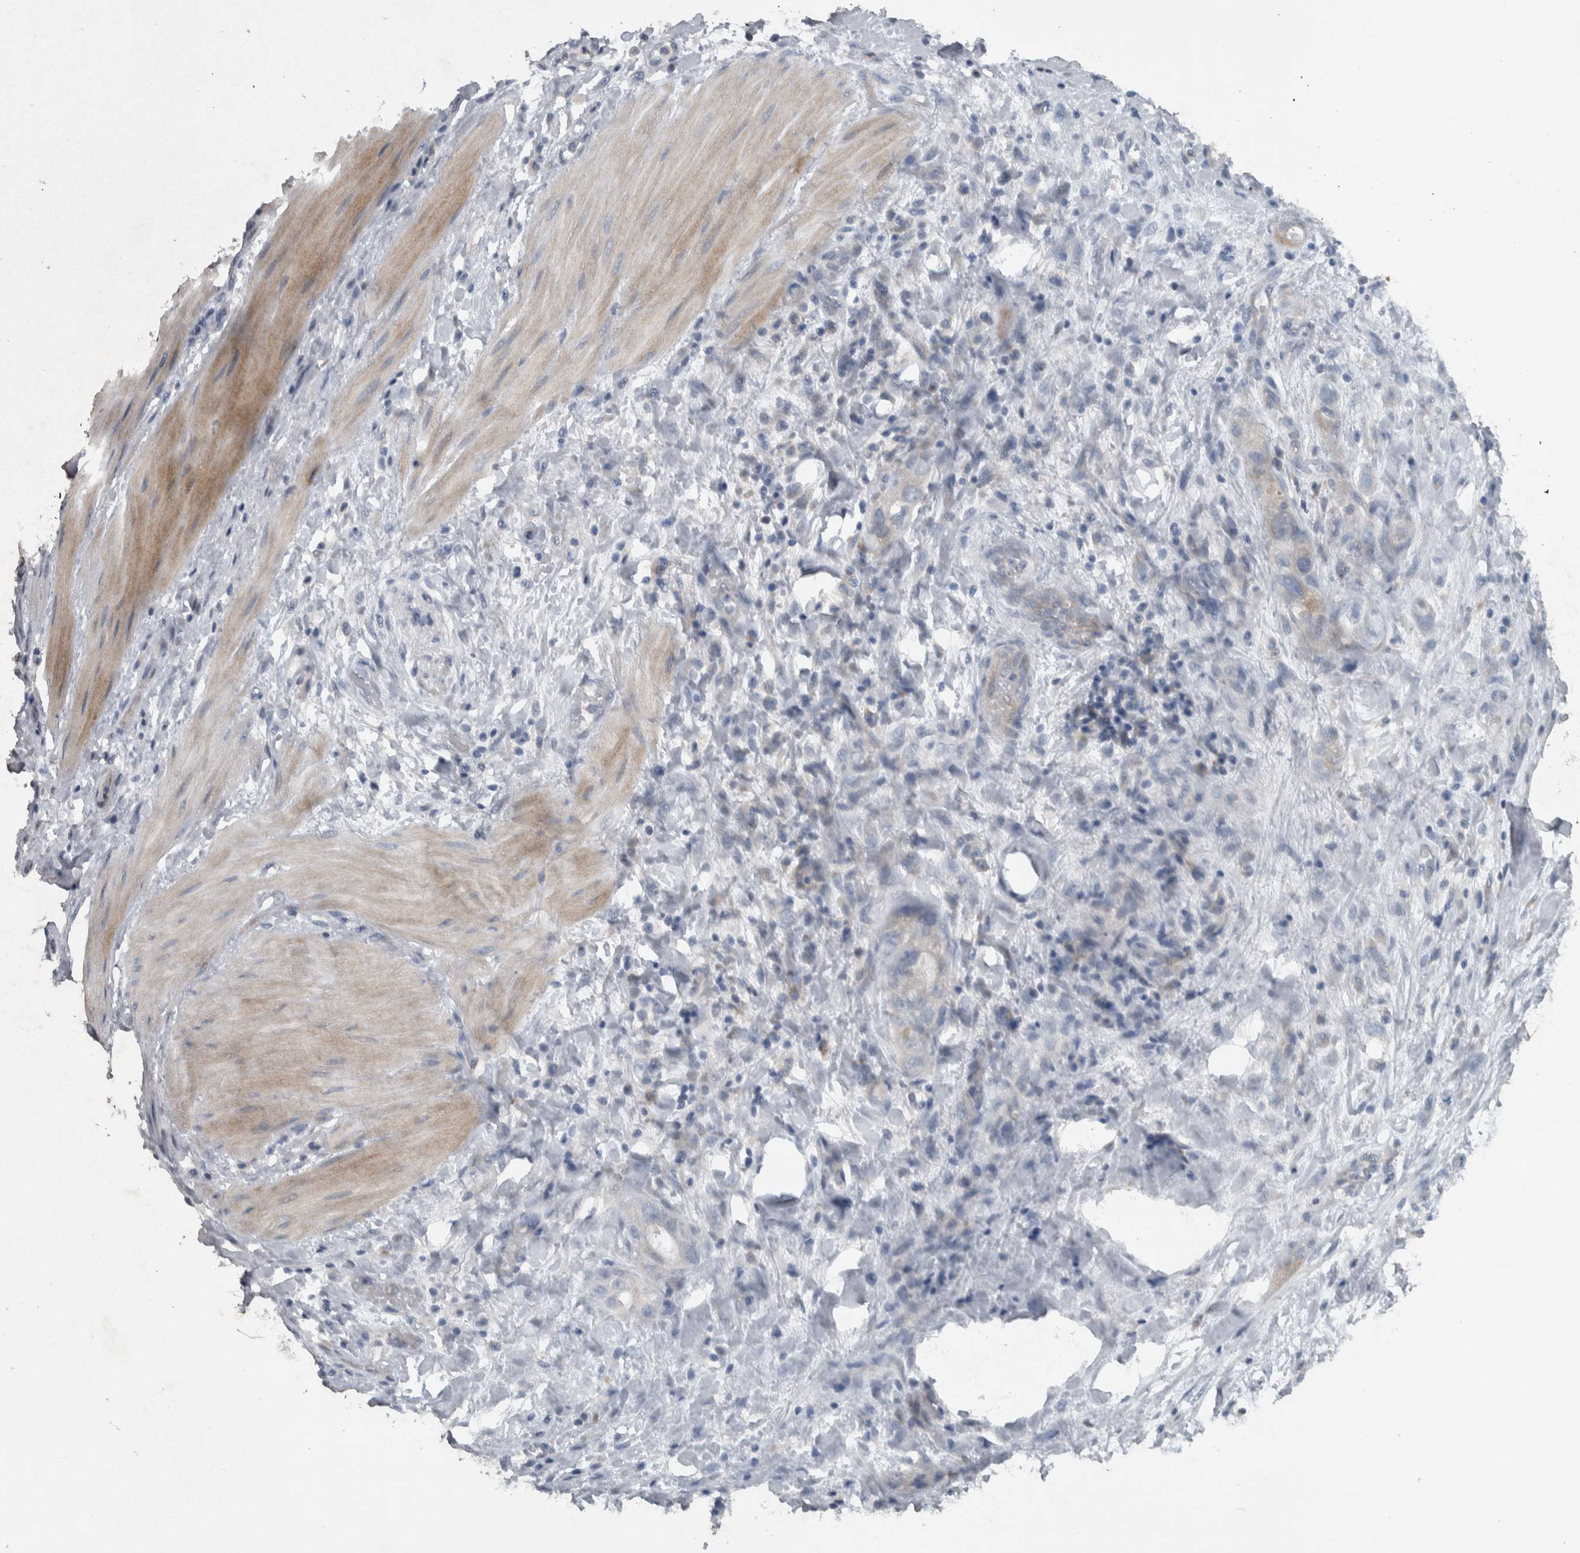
{"staining": {"intensity": "negative", "quantity": "none", "location": "none"}, "tissue": "stomach cancer", "cell_type": "Tumor cells", "image_type": "cancer", "snomed": [{"axis": "morphology", "description": "Adenocarcinoma, NOS"}, {"axis": "topography", "description": "Stomach"}, {"axis": "topography", "description": "Stomach, lower"}], "caption": "IHC photomicrograph of adenocarcinoma (stomach) stained for a protein (brown), which shows no staining in tumor cells.", "gene": "NT5C2", "patient": {"sex": "female", "age": 48}}